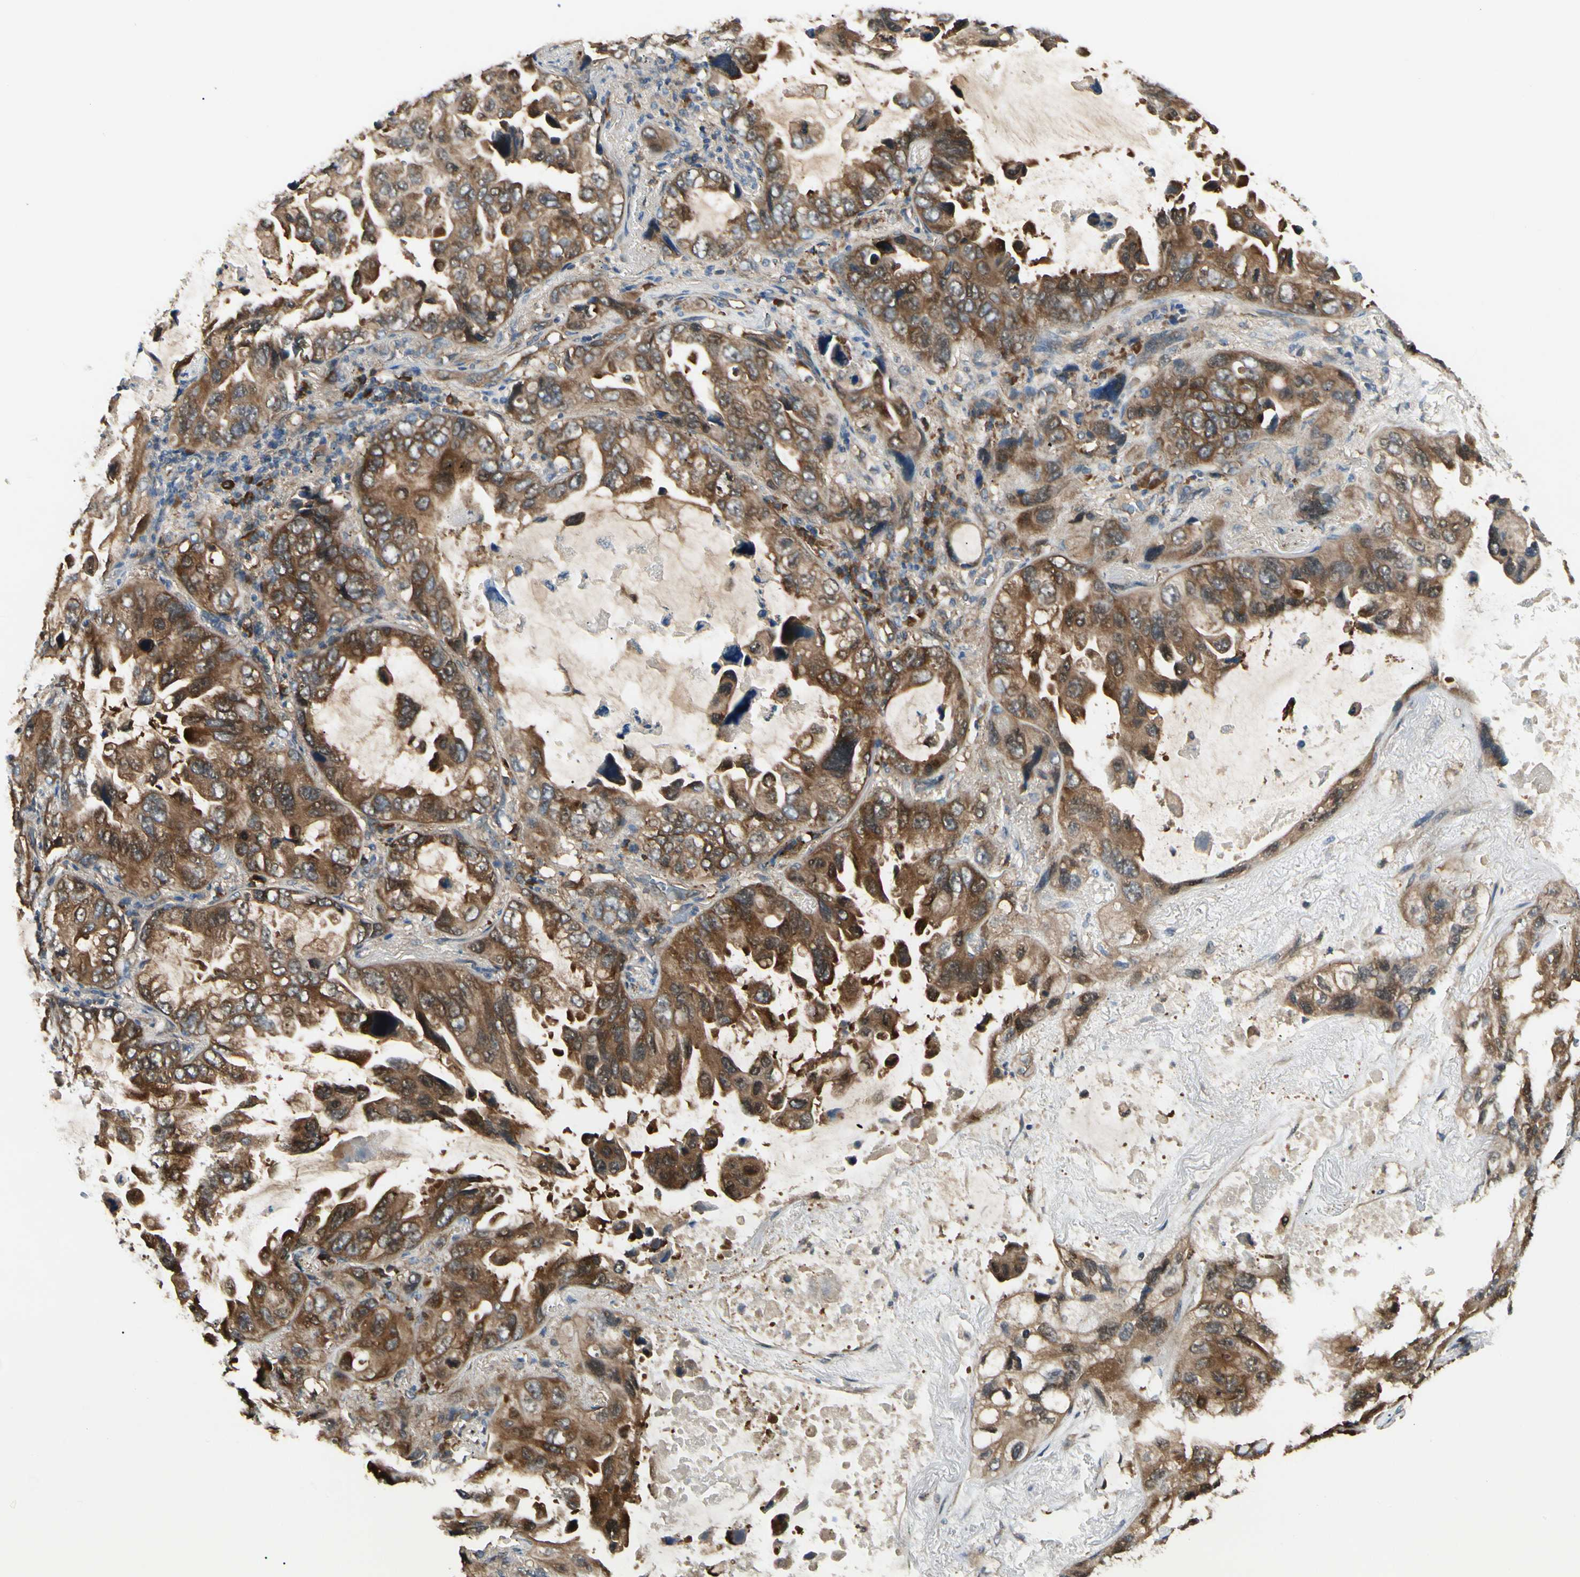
{"staining": {"intensity": "strong", "quantity": ">75%", "location": "cytoplasmic/membranous"}, "tissue": "lung cancer", "cell_type": "Tumor cells", "image_type": "cancer", "snomed": [{"axis": "morphology", "description": "Squamous cell carcinoma, NOS"}, {"axis": "topography", "description": "Lung"}], "caption": "High-magnification brightfield microscopy of lung cancer stained with DAB (3,3'-diaminobenzidine) (brown) and counterstained with hematoxylin (blue). tumor cells exhibit strong cytoplasmic/membranous staining is seen in approximately>75% of cells.", "gene": "NME1-NME2", "patient": {"sex": "female", "age": 73}}